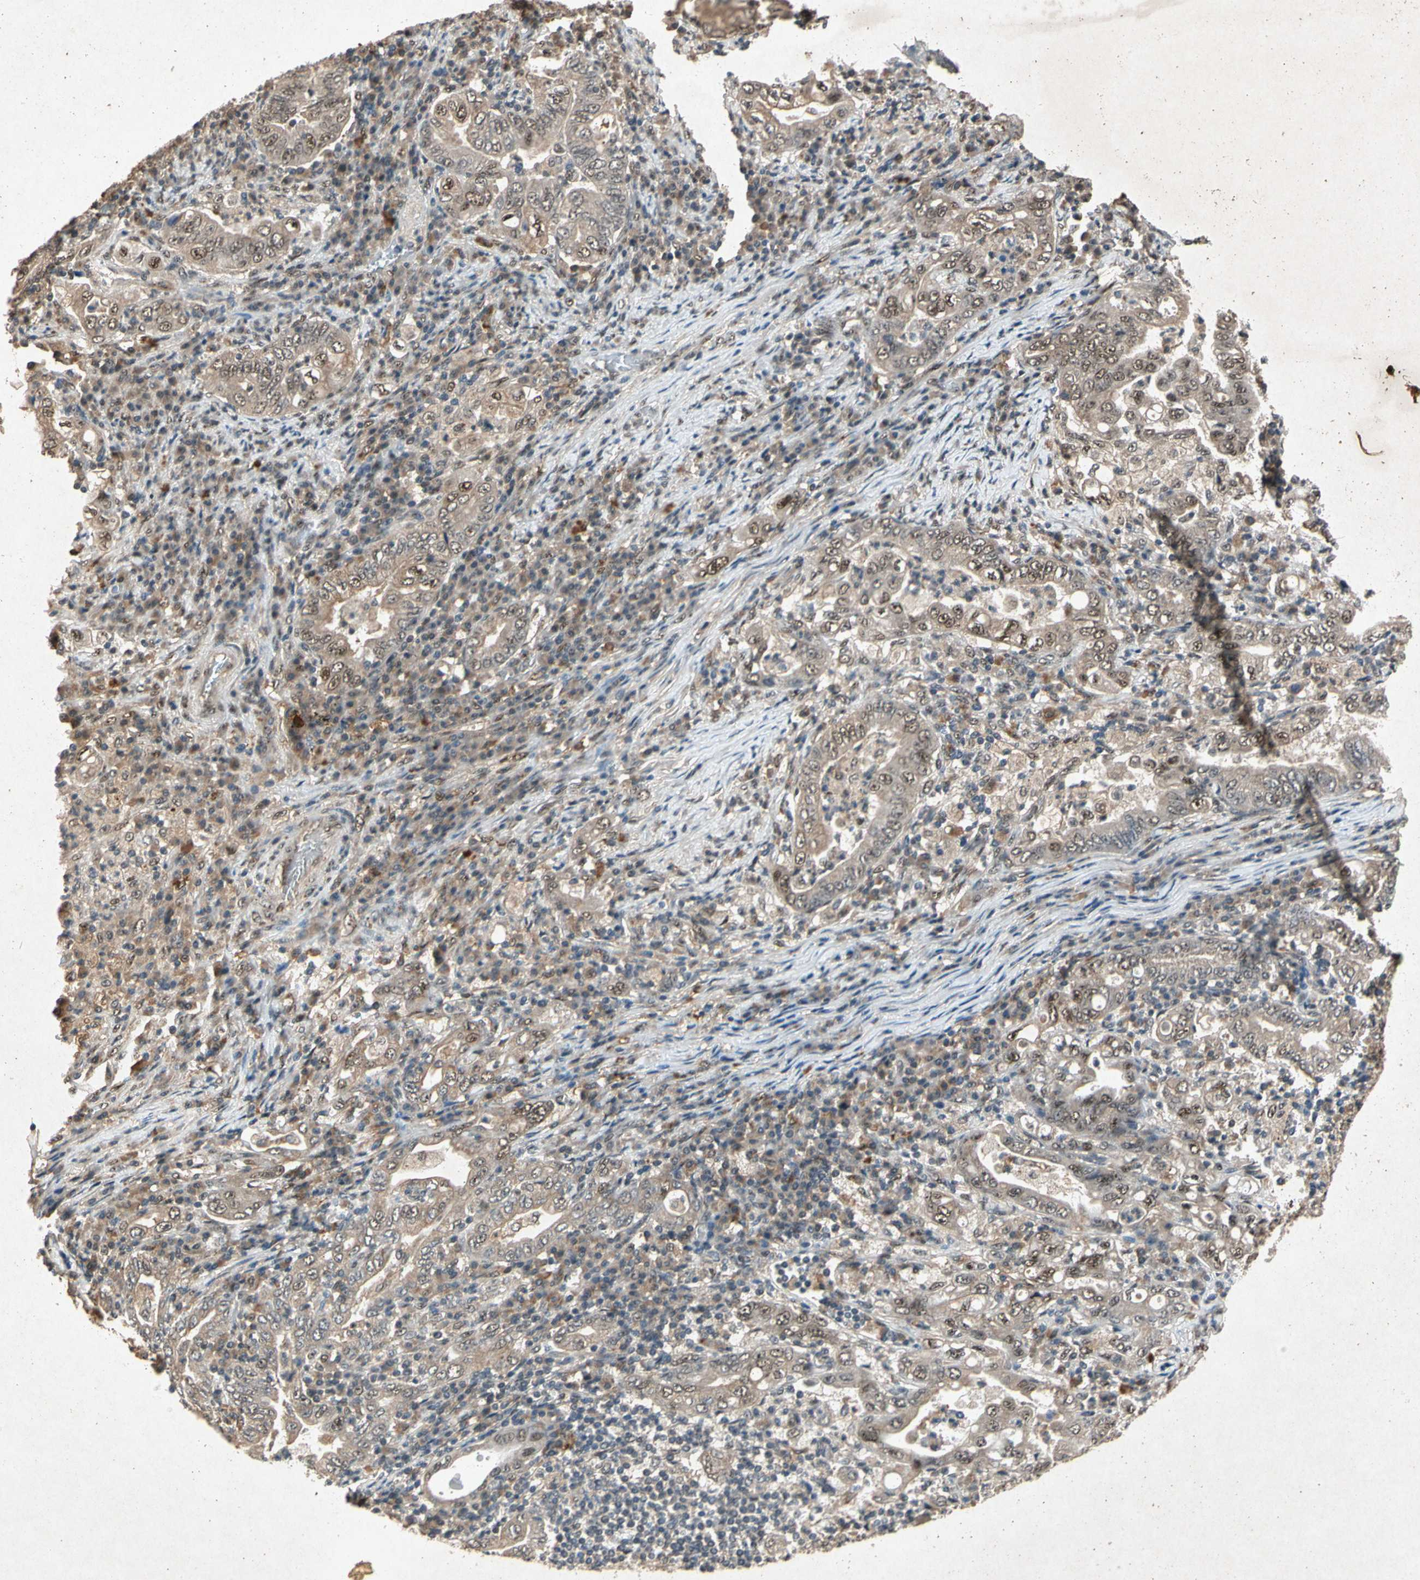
{"staining": {"intensity": "weak", "quantity": ">75%", "location": "cytoplasmic/membranous,nuclear"}, "tissue": "stomach cancer", "cell_type": "Tumor cells", "image_type": "cancer", "snomed": [{"axis": "morphology", "description": "Normal tissue, NOS"}, {"axis": "morphology", "description": "Adenocarcinoma, NOS"}, {"axis": "topography", "description": "Esophagus"}, {"axis": "topography", "description": "Stomach, upper"}, {"axis": "topography", "description": "Peripheral nerve tissue"}], "caption": "Weak cytoplasmic/membranous and nuclear expression is appreciated in about >75% of tumor cells in adenocarcinoma (stomach).", "gene": "PML", "patient": {"sex": "male", "age": 62}}